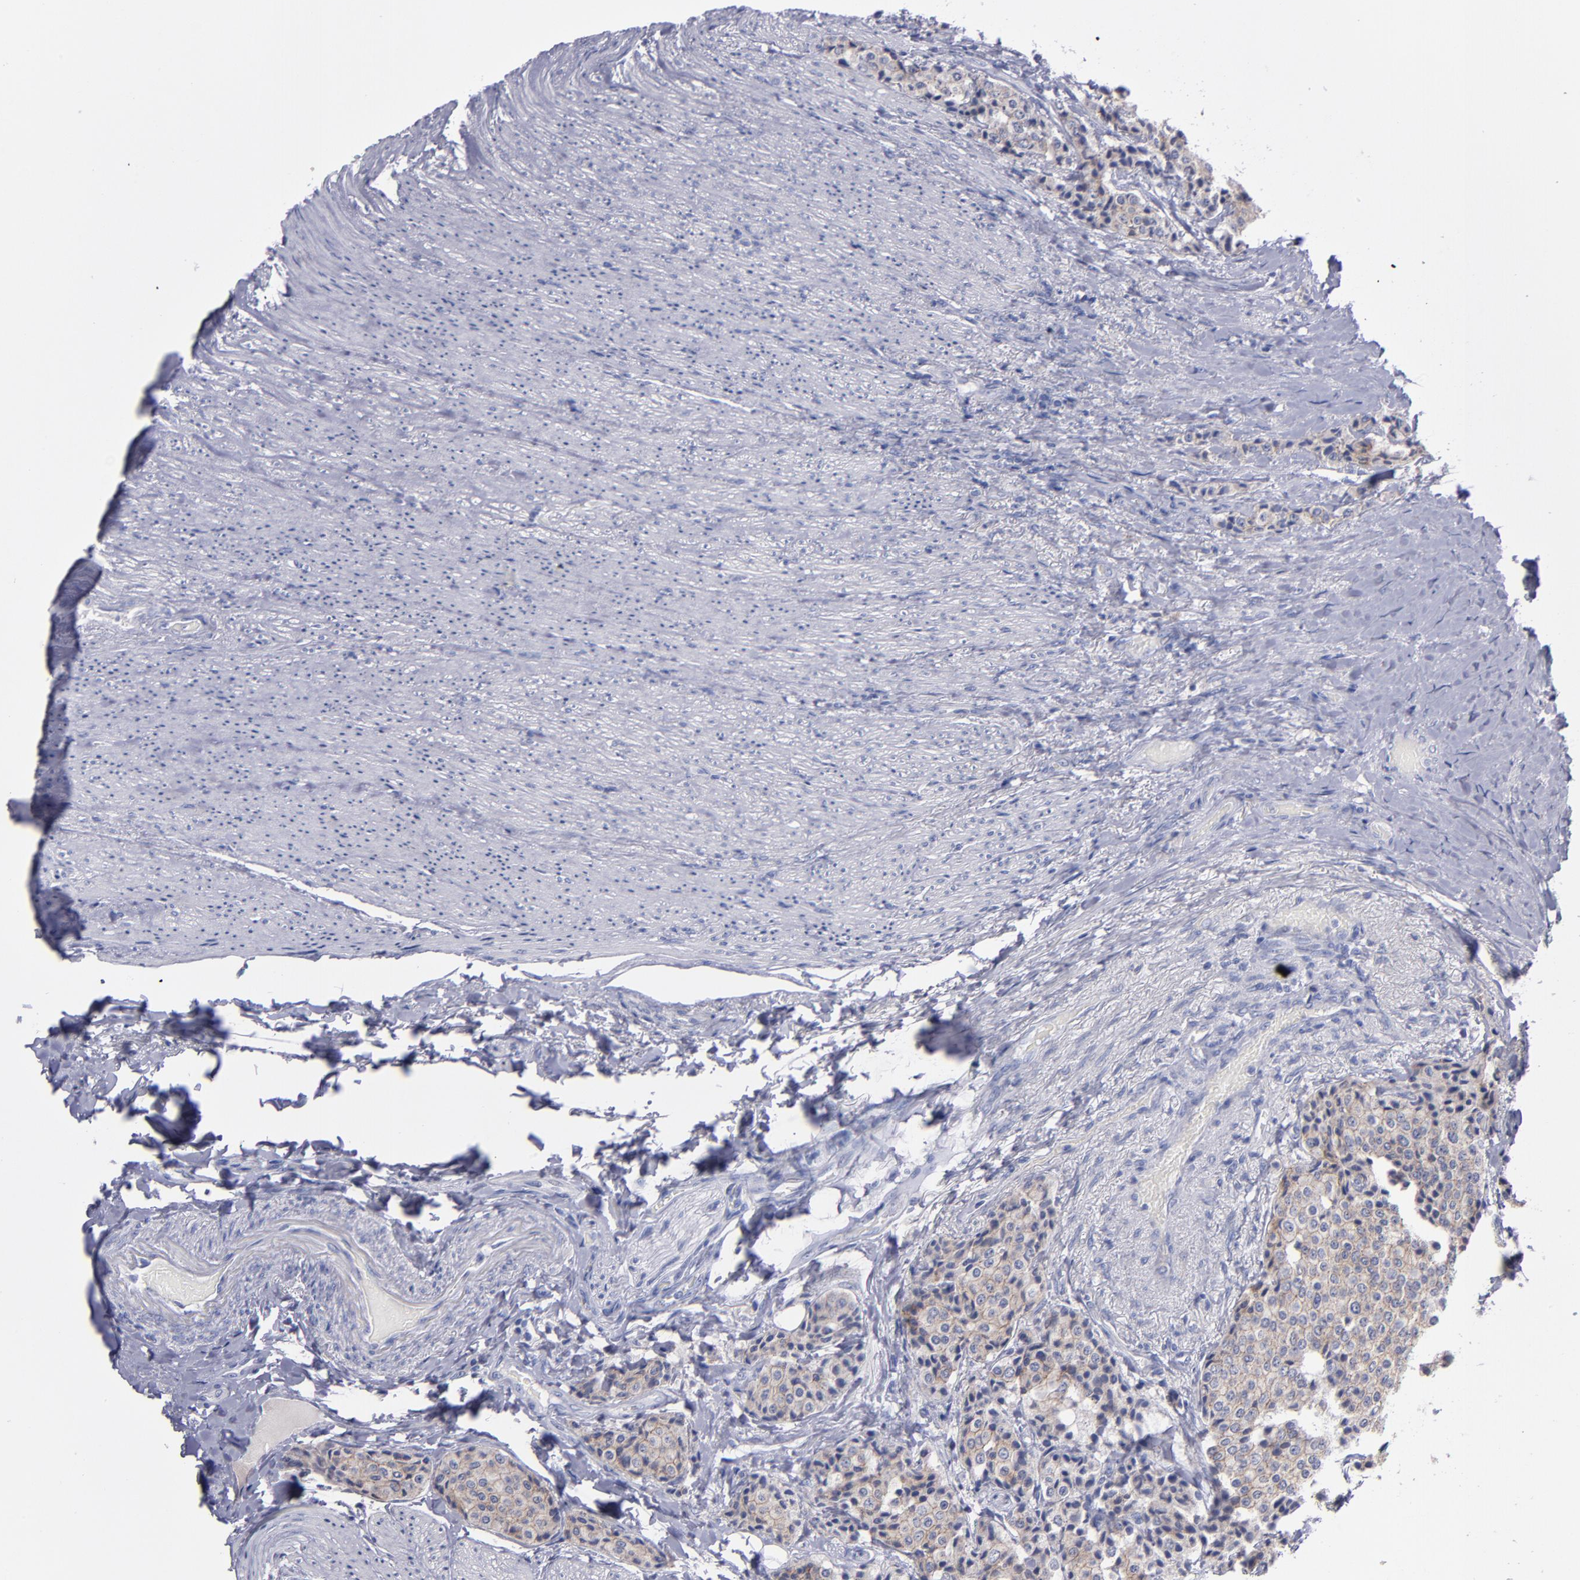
{"staining": {"intensity": "weak", "quantity": ">75%", "location": "cytoplasmic/membranous"}, "tissue": "carcinoid", "cell_type": "Tumor cells", "image_type": "cancer", "snomed": [{"axis": "morphology", "description": "Carcinoid, malignant, NOS"}, {"axis": "topography", "description": "Colon"}], "caption": "Human malignant carcinoid stained with a brown dye exhibits weak cytoplasmic/membranous positive positivity in approximately >75% of tumor cells.", "gene": "CDH3", "patient": {"sex": "female", "age": 61}}